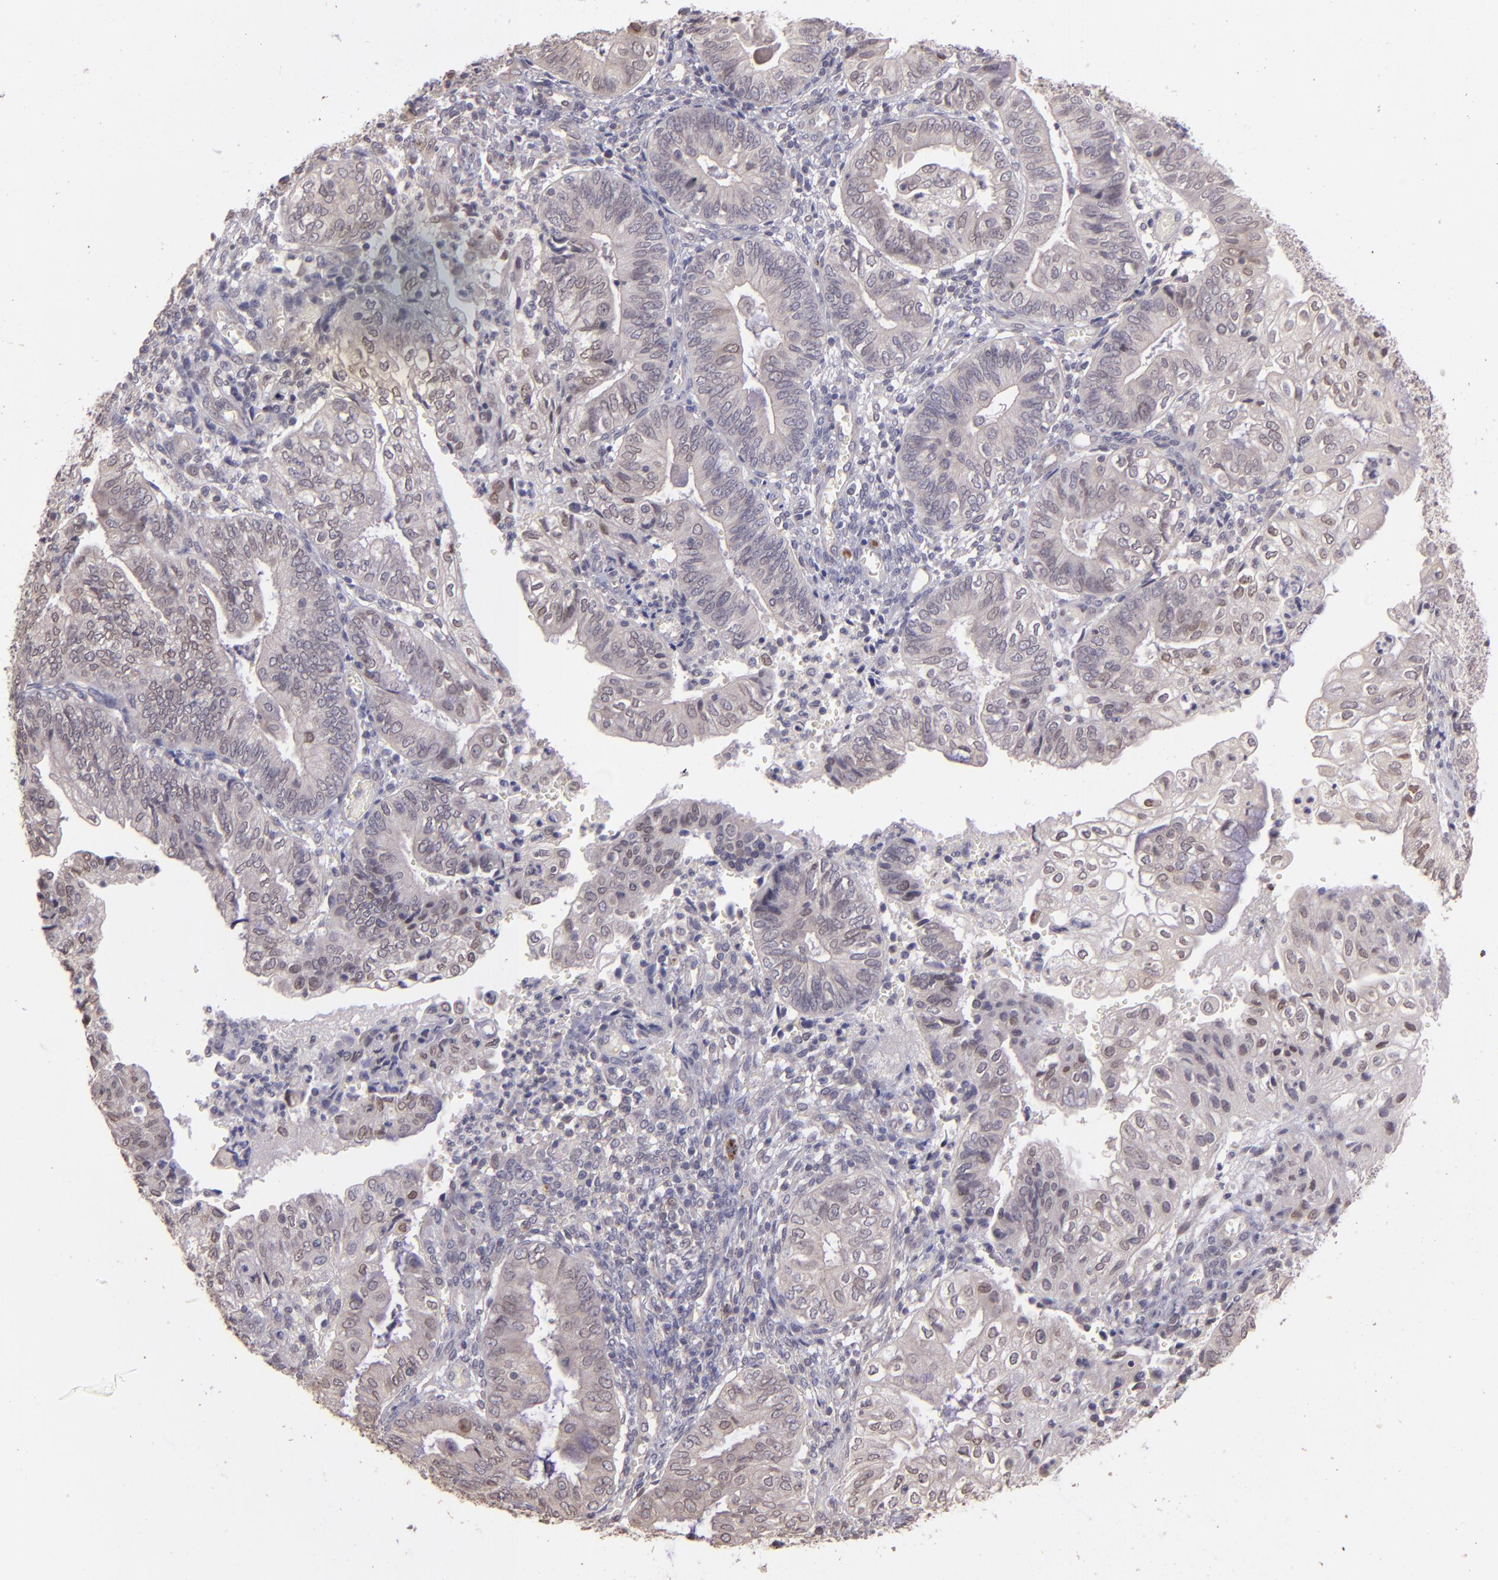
{"staining": {"intensity": "weak", "quantity": "<25%", "location": "cytoplasmic/membranous"}, "tissue": "endometrial cancer", "cell_type": "Tumor cells", "image_type": "cancer", "snomed": [{"axis": "morphology", "description": "Adenocarcinoma, NOS"}, {"axis": "topography", "description": "Endometrium"}], "caption": "High power microscopy photomicrograph of an IHC histopathology image of endometrial adenocarcinoma, revealing no significant staining in tumor cells.", "gene": "NUP62CL", "patient": {"sex": "female", "age": 55}}